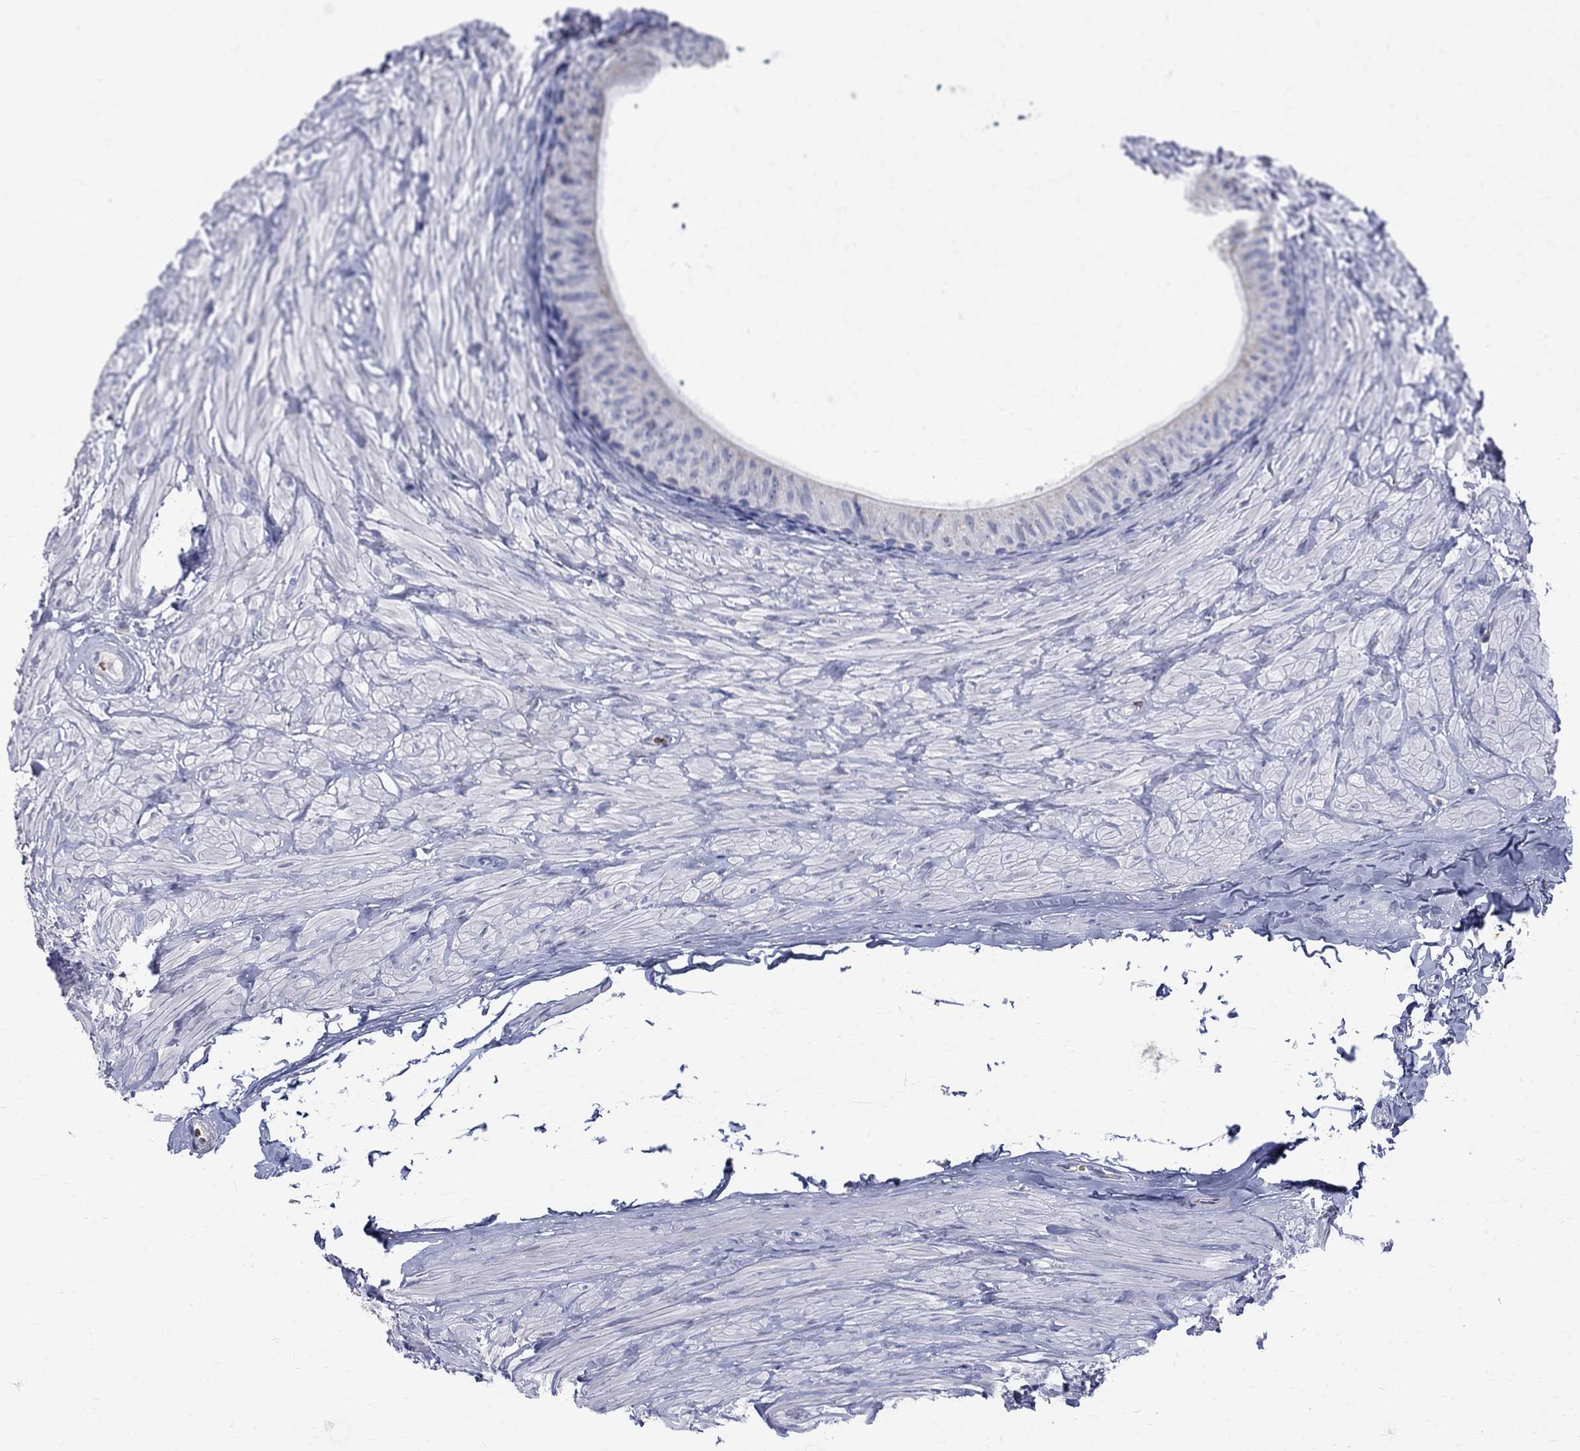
{"staining": {"intensity": "negative", "quantity": "none", "location": "none"}, "tissue": "epididymis", "cell_type": "Glandular cells", "image_type": "normal", "snomed": [{"axis": "morphology", "description": "Normal tissue, NOS"}, {"axis": "topography", "description": "Epididymis"}], "caption": "DAB immunohistochemical staining of benign human epididymis reveals no significant positivity in glandular cells.", "gene": "AGER", "patient": {"sex": "male", "age": 32}}